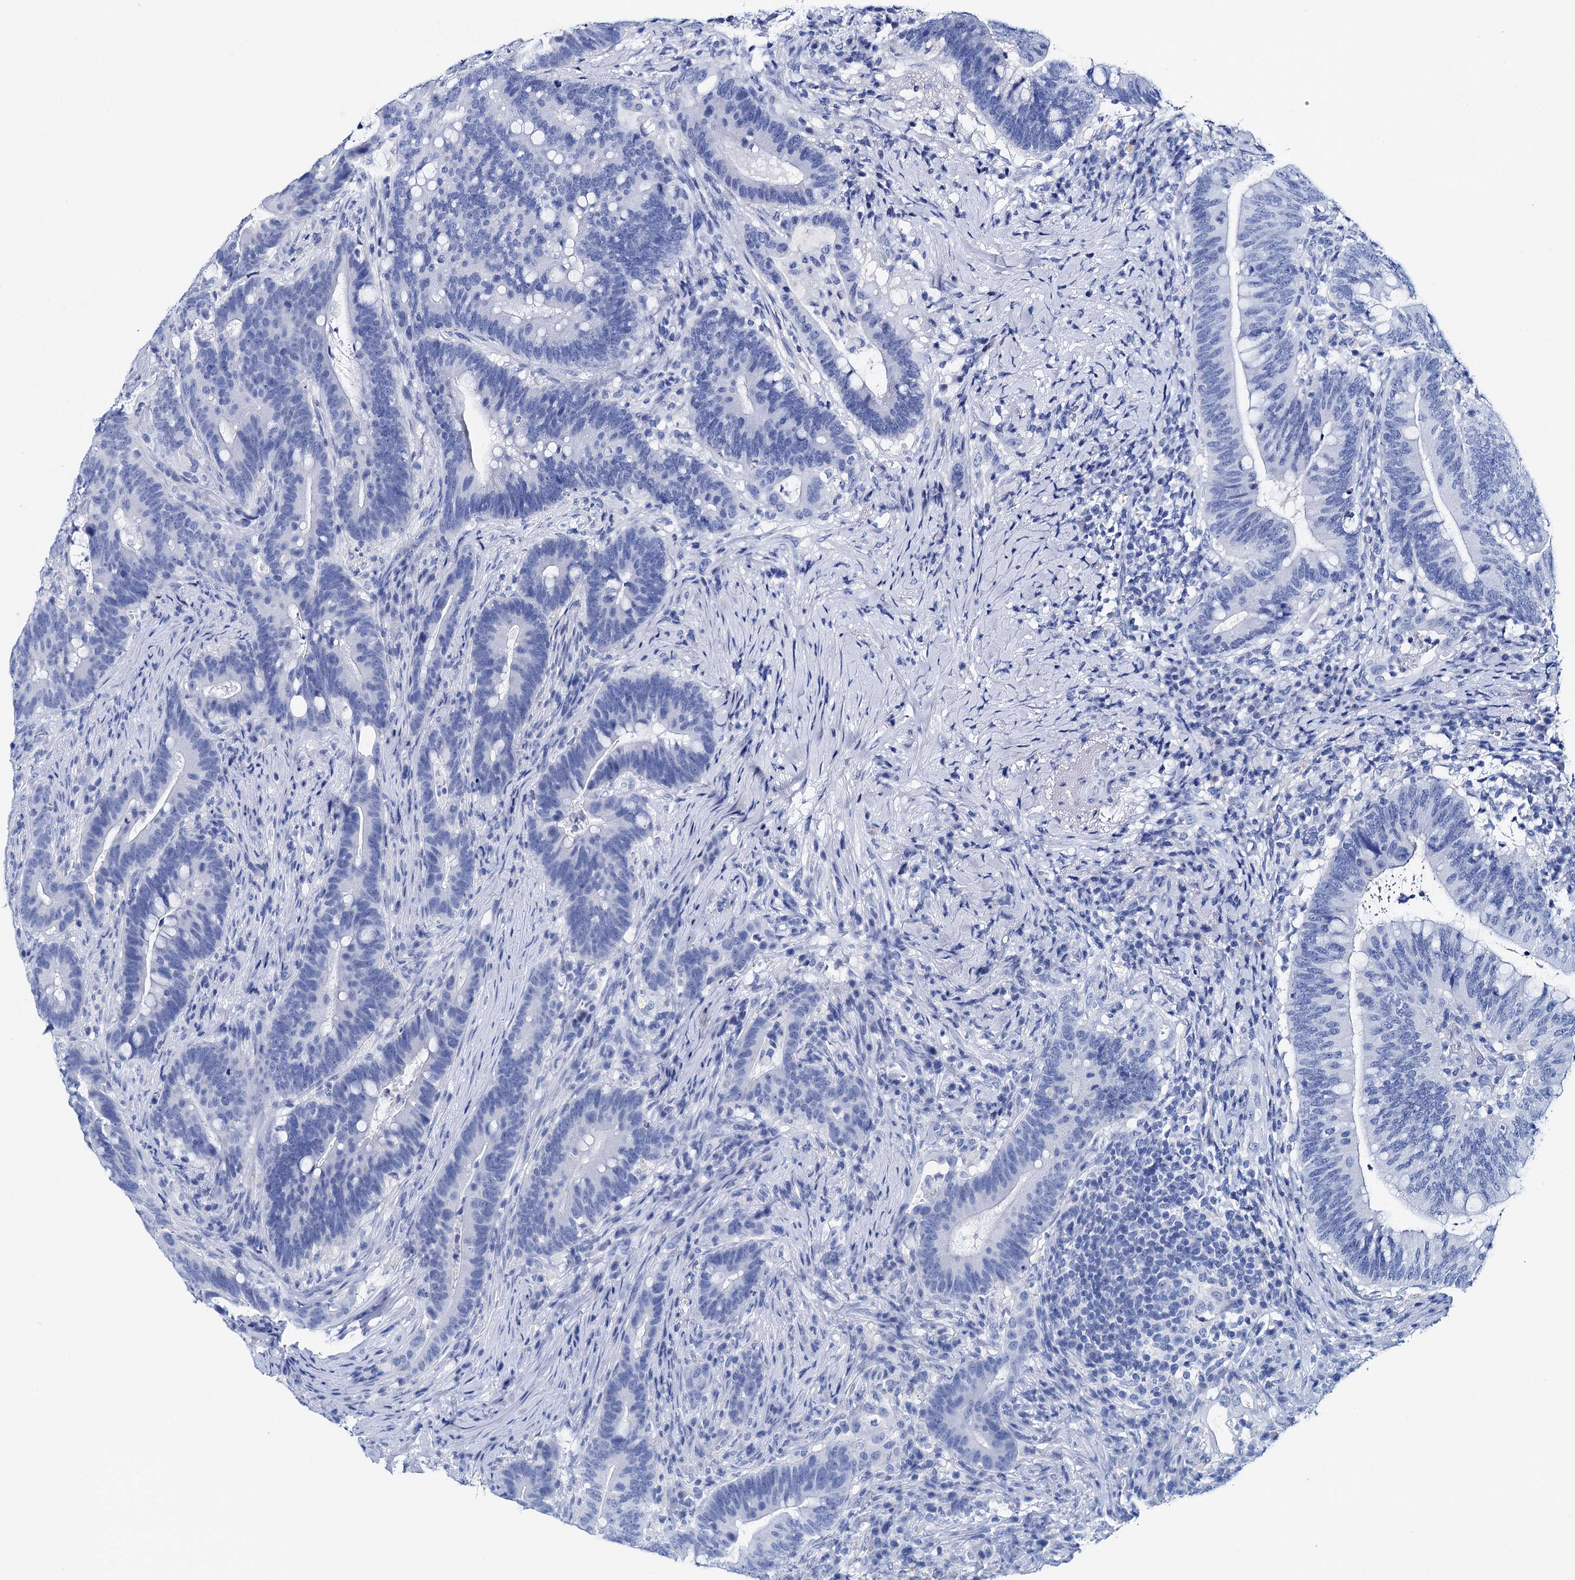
{"staining": {"intensity": "negative", "quantity": "none", "location": "none"}, "tissue": "colorectal cancer", "cell_type": "Tumor cells", "image_type": "cancer", "snomed": [{"axis": "morphology", "description": "Adenocarcinoma, NOS"}, {"axis": "topography", "description": "Colon"}], "caption": "Tumor cells are negative for brown protein staining in adenocarcinoma (colorectal).", "gene": "BRINP1", "patient": {"sex": "female", "age": 66}}